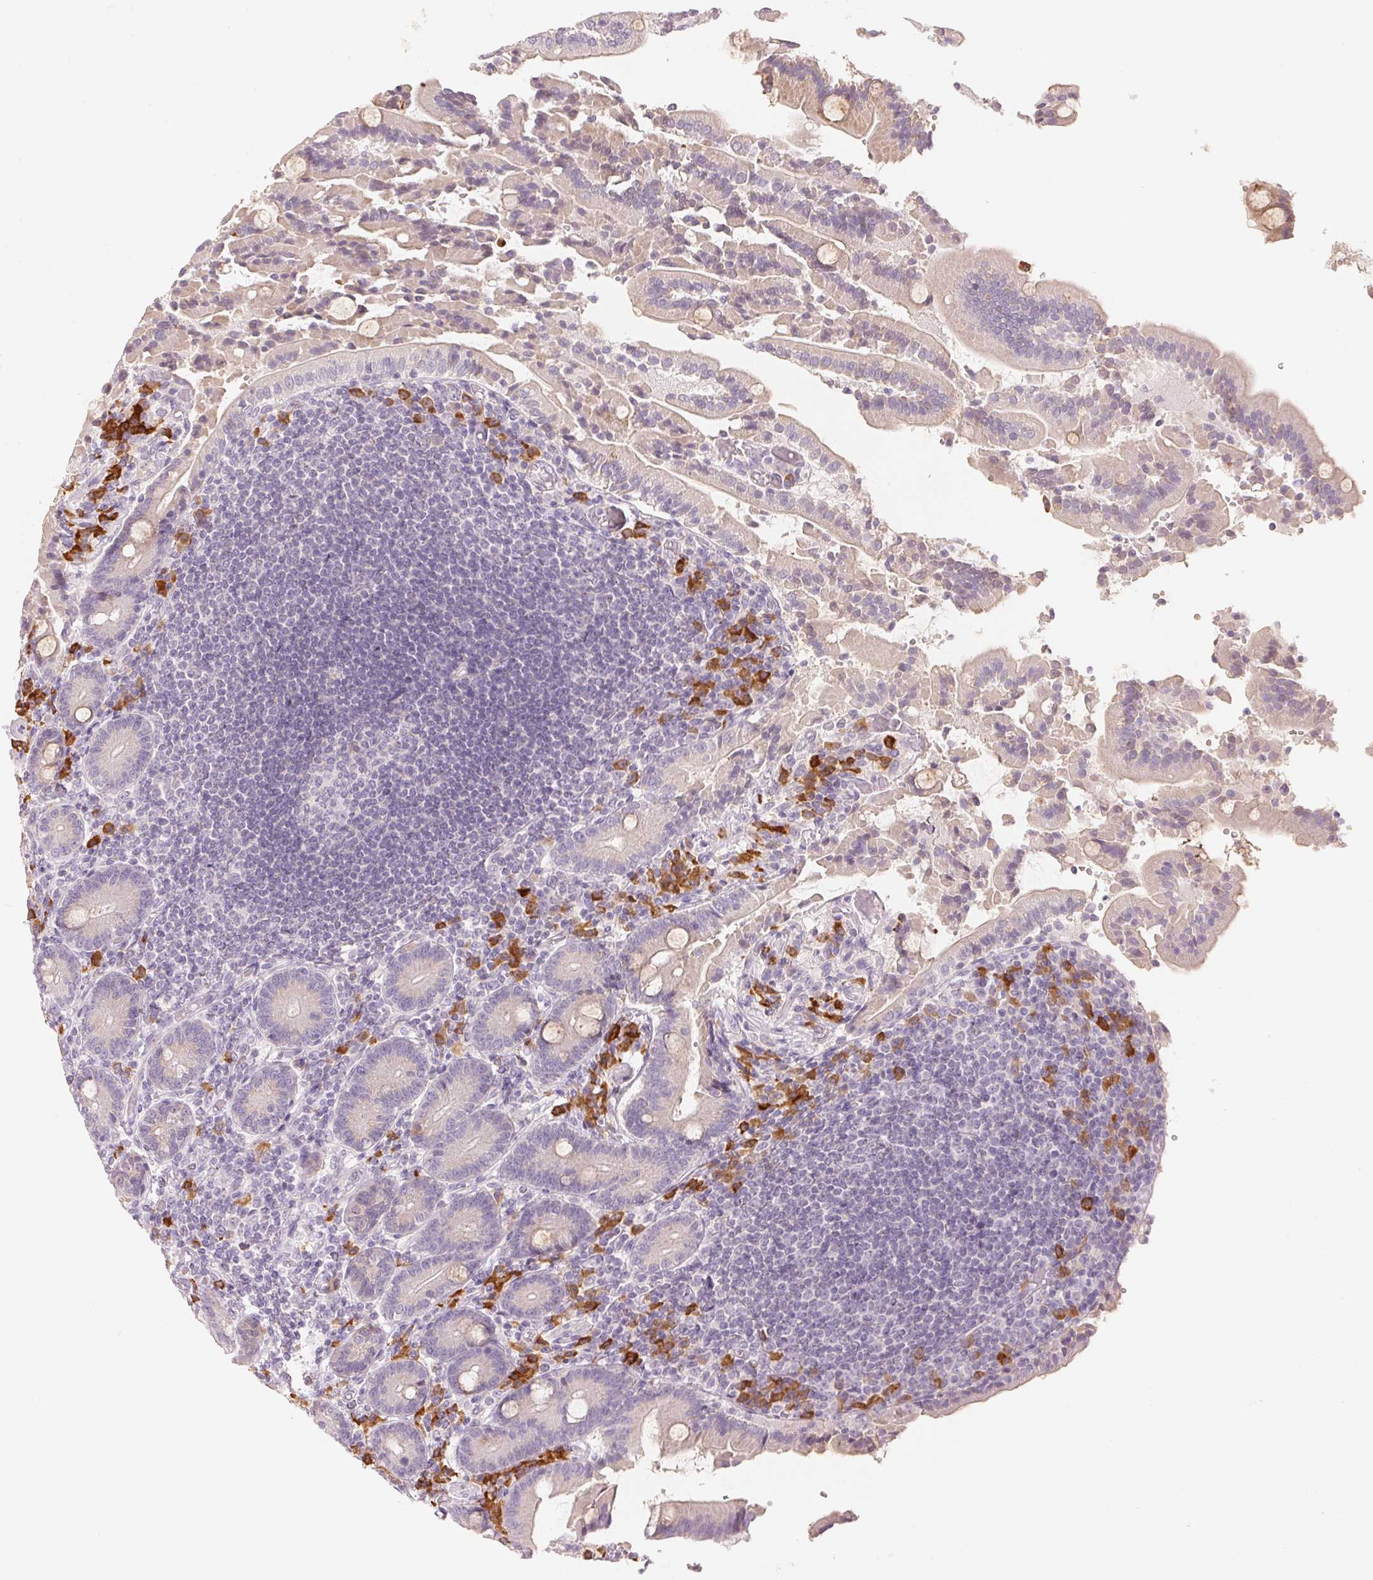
{"staining": {"intensity": "negative", "quantity": "none", "location": "none"}, "tissue": "duodenum", "cell_type": "Glandular cells", "image_type": "normal", "snomed": [{"axis": "morphology", "description": "Normal tissue, NOS"}, {"axis": "topography", "description": "Duodenum"}], "caption": "Unremarkable duodenum was stained to show a protein in brown. There is no significant staining in glandular cells. The staining was performed using DAB (3,3'-diaminobenzidine) to visualize the protein expression in brown, while the nuclei were stained in blue with hematoxylin (Magnification: 20x).", "gene": "RMDN2", "patient": {"sex": "female", "age": 62}}